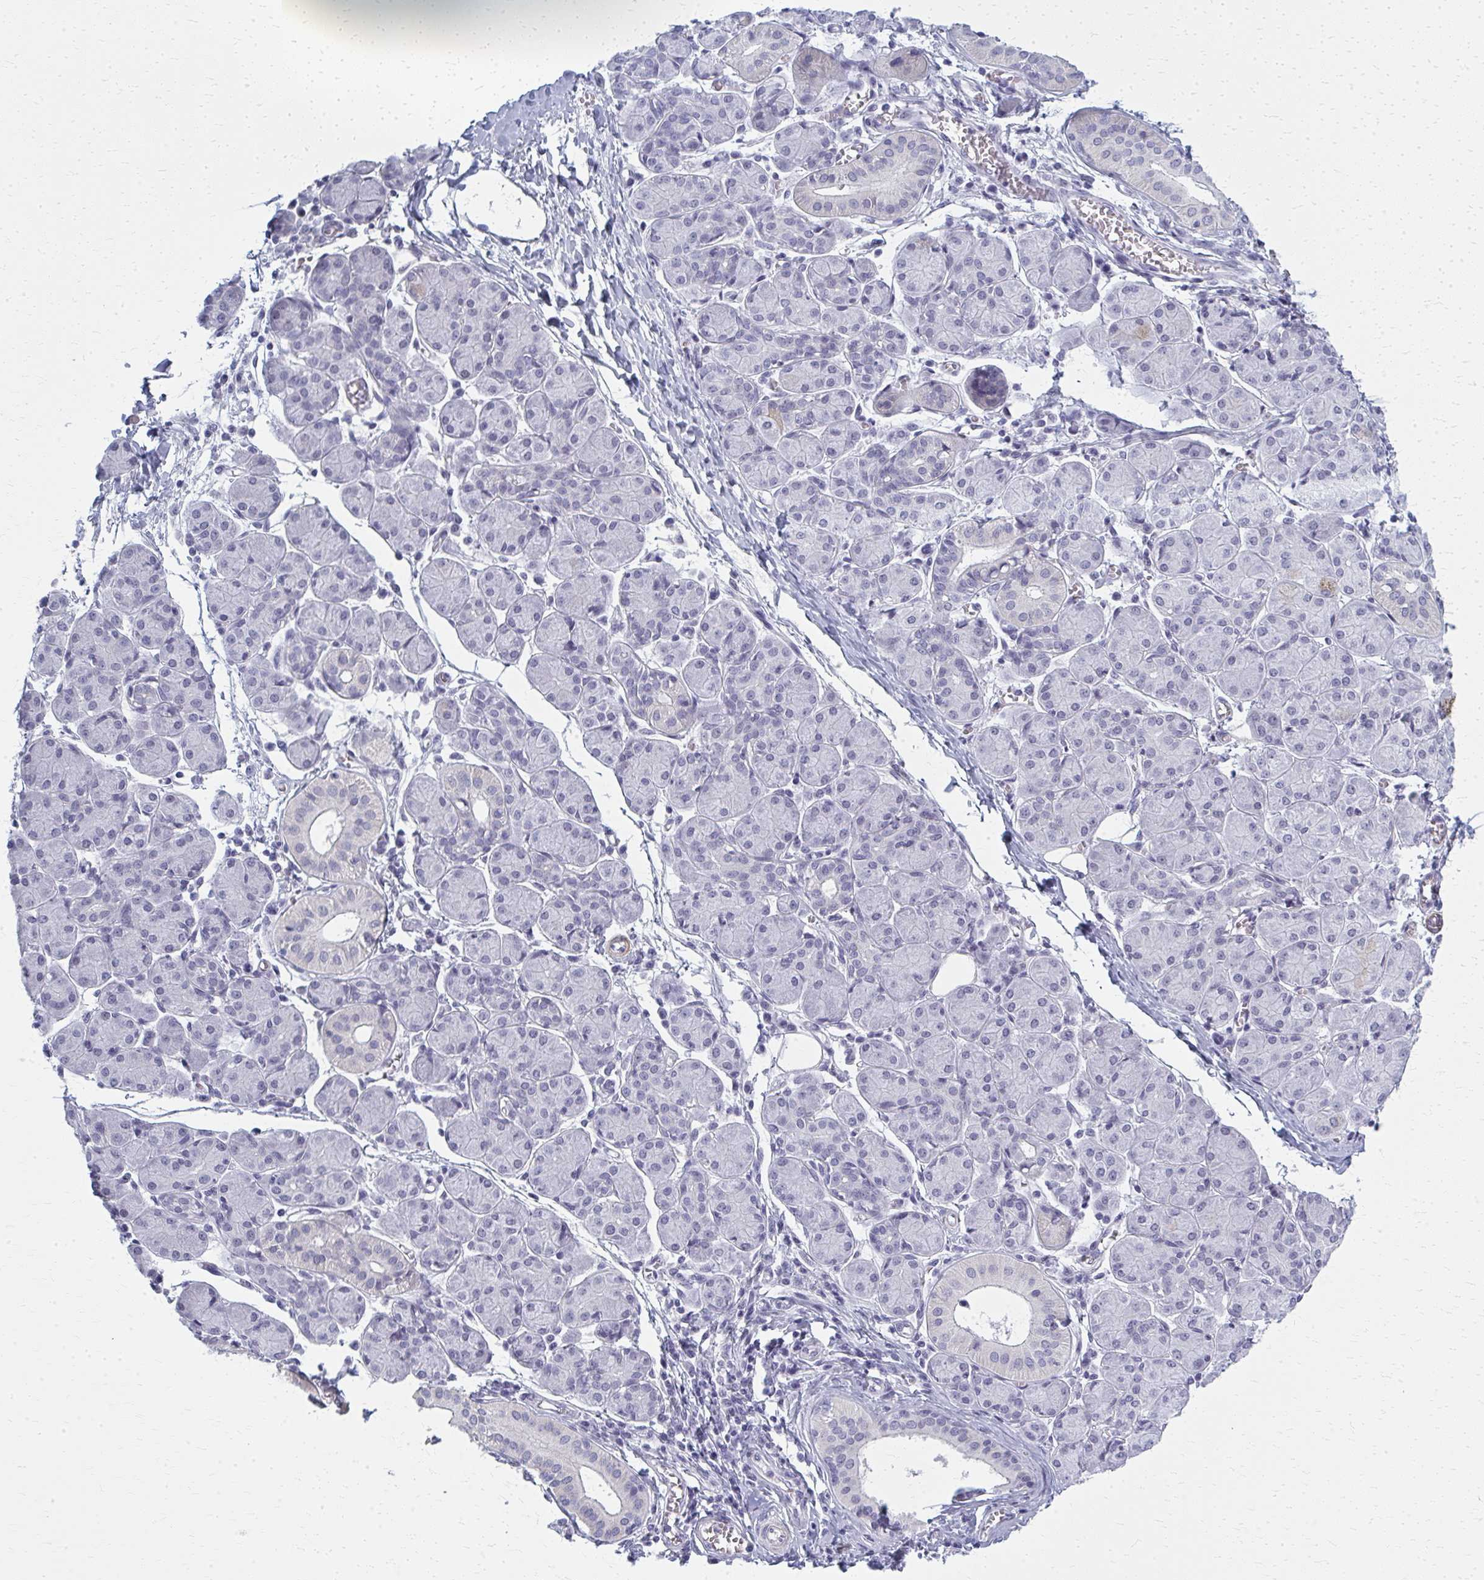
{"staining": {"intensity": "negative", "quantity": "none", "location": "none"}, "tissue": "salivary gland", "cell_type": "Glandular cells", "image_type": "normal", "snomed": [{"axis": "morphology", "description": "Normal tissue, NOS"}, {"axis": "morphology", "description": "Inflammation, NOS"}, {"axis": "topography", "description": "Lymph node"}, {"axis": "topography", "description": "Salivary gland"}], "caption": "Immunohistochemical staining of benign human salivary gland demonstrates no significant staining in glandular cells. (Brightfield microscopy of DAB IHC at high magnification).", "gene": "CASQ2", "patient": {"sex": "male", "age": 3}}